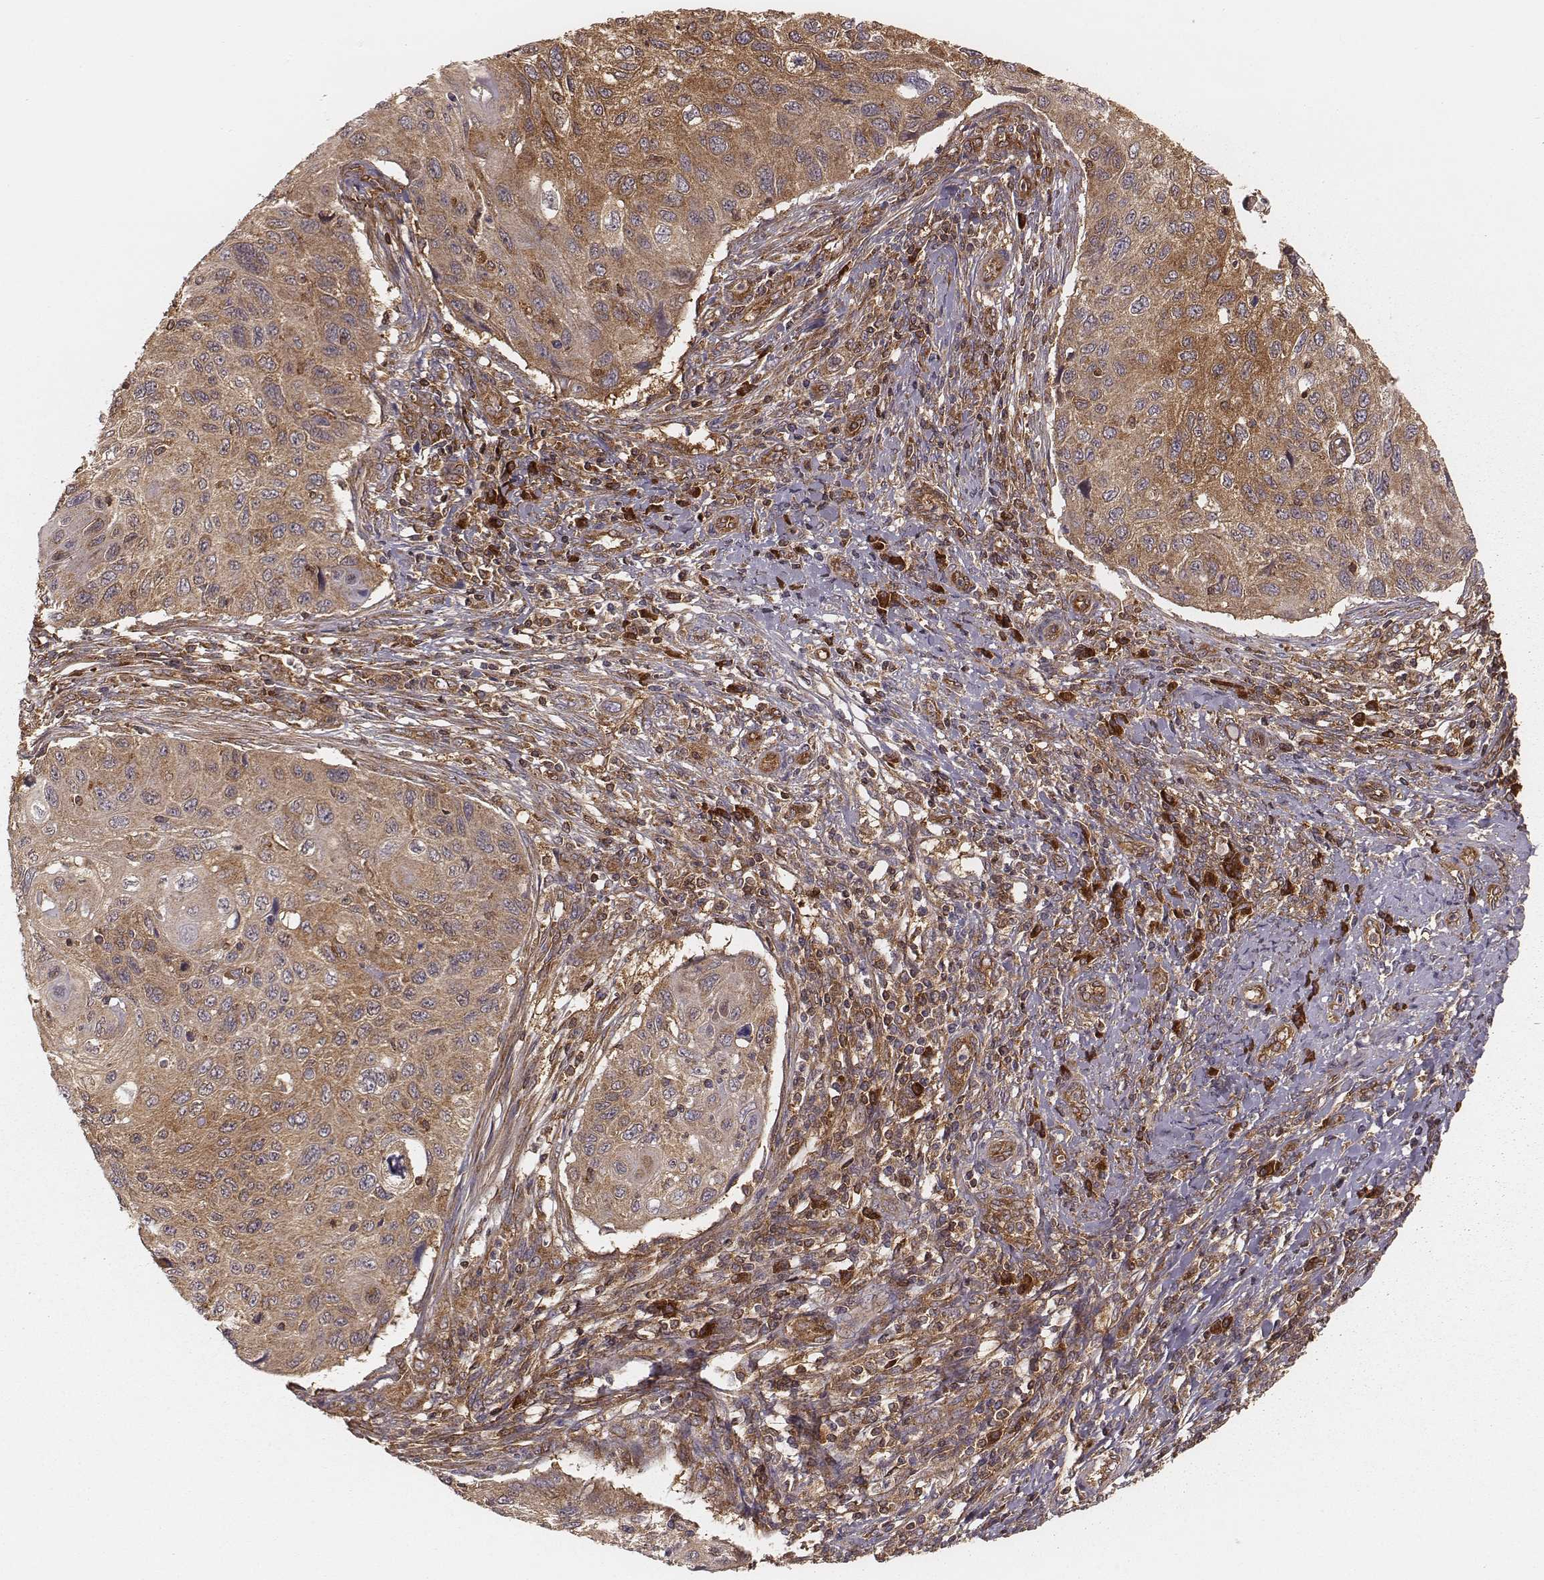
{"staining": {"intensity": "moderate", "quantity": ">75%", "location": "cytoplasmic/membranous"}, "tissue": "cervical cancer", "cell_type": "Tumor cells", "image_type": "cancer", "snomed": [{"axis": "morphology", "description": "Squamous cell carcinoma, NOS"}, {"axis": "topography", "description": "Cervix"}], "caption": "Cervical cancer tissue reveals moderate cytoplasmic/membranous positivity in about >75% of tumor cells", "gene": "CARS1", "patient": {"sex": "female", "age": 70}}